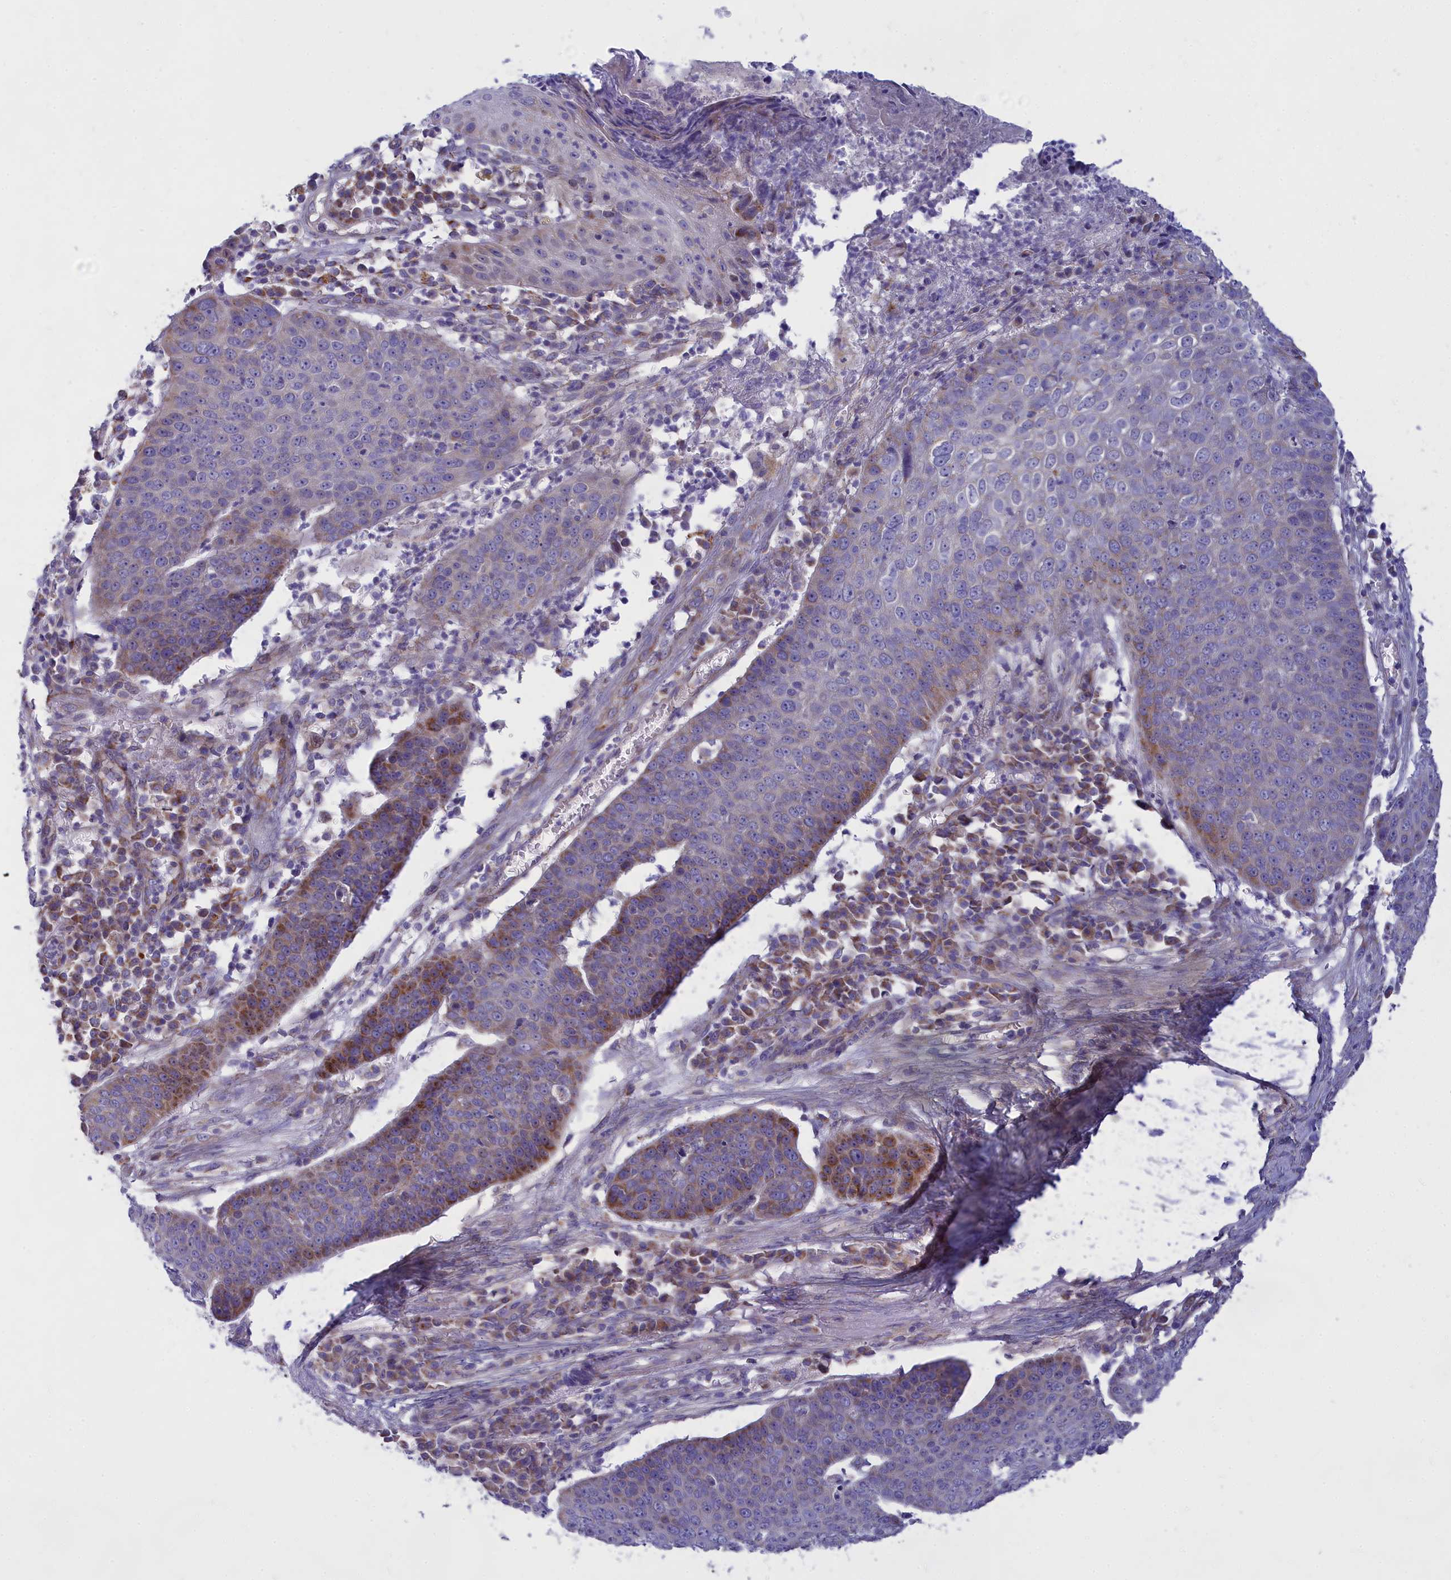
{"staining": {"intensity": "moderate", "quantity": "<25%", "location": "cytoplasmic/membranous"}, "tissue": "skin cancer", "cell_type": "Tumor cells", "image_type": "cancer", "snomed": [{"axis": "morphology", "description": "Squamous cell carcinoma, NOS"}, {"axis": "topography", "description": "Skin"}], "caption": "Squamous cell carcinoma (skin) stained with a brown dye exhibits moderate cytoplasmic/membranous positive staining in approximately <25% of tumor cells.", "gene": "TMEM30B", "patient": {"sex": "male", "age": 71}}